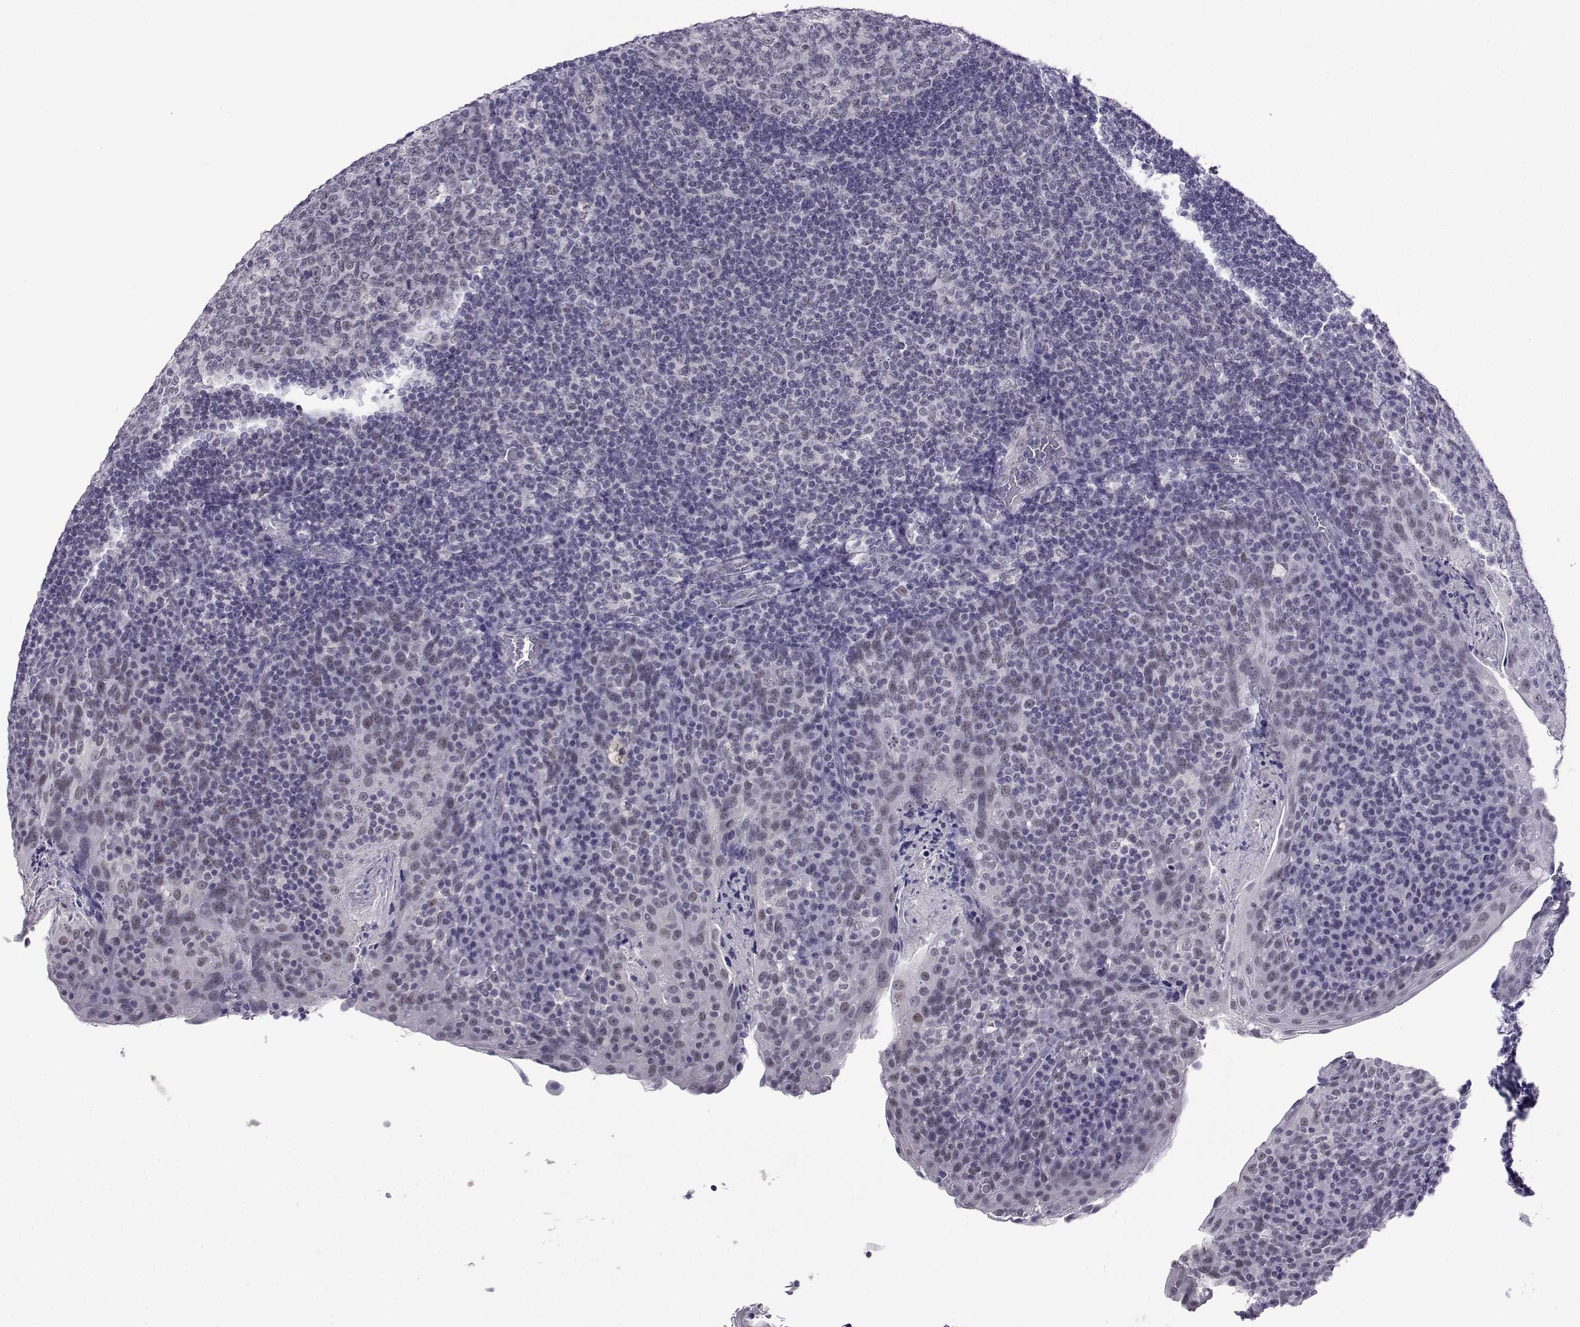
{"staining": {"intensity": "negative", "quantity": "none", "location": "none"}, "tissue": "tonsil", "cell_type": "Germinal center cells", "image_type": "normal", "snomed": [{"axis": "morphology", "description": "Normal tissue, NOS"}, {"axis": "topography", "description": "Tonsil"}], "caption": "Tonsil stained for a protein using IHC exhibits no expression germinal center cells.", "gene": "MED26", "patient": {"sex": "male", "age": 17}}